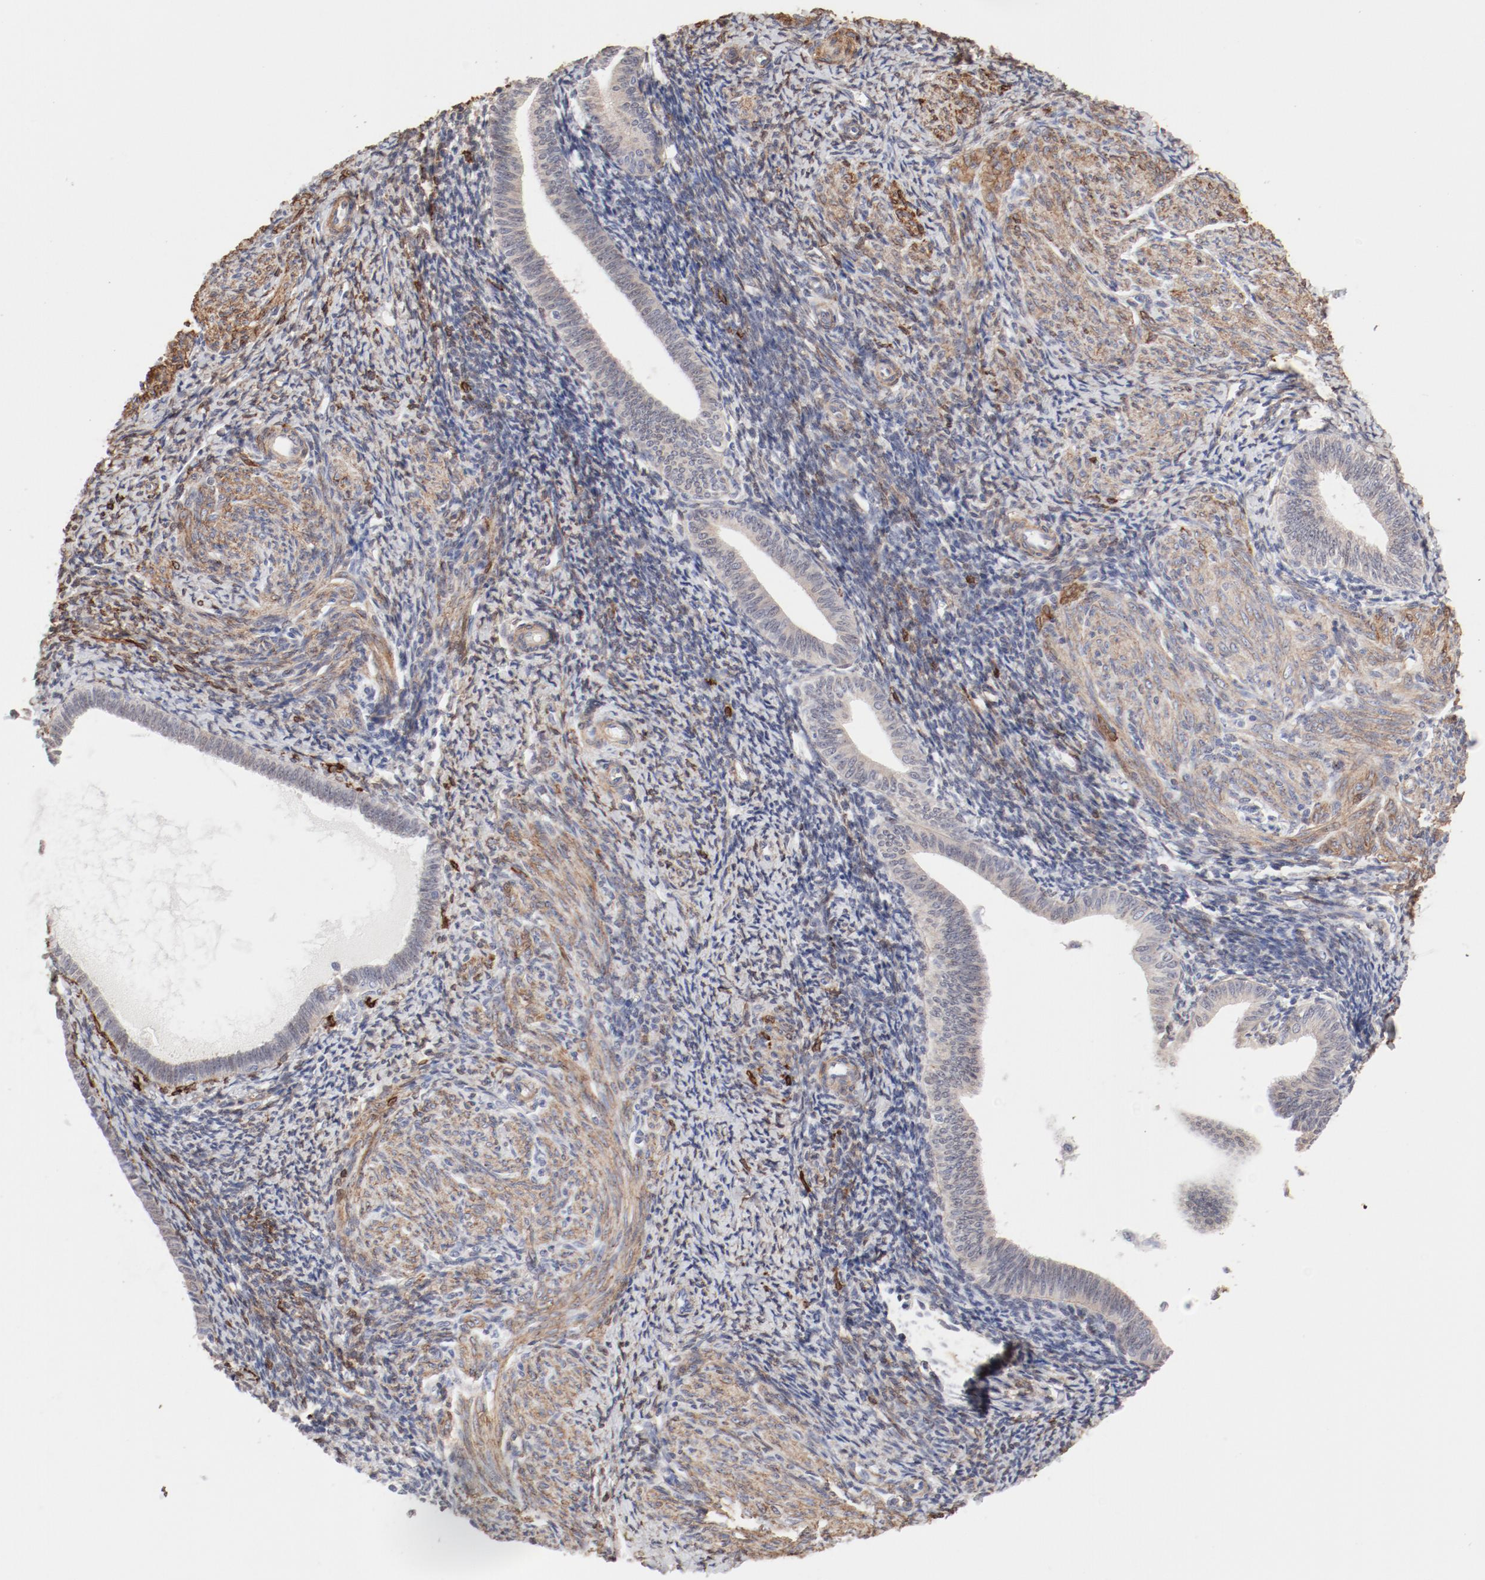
{"staining": {"intensity": "weak", "quantity": "25%-75%", "location": "cytoplasmic/membranous"}, "tissue": "endometrium", "cell_type": "Cells in endometrial stroma", "image_type": "normal", "snomed": [{"axis": "morphology", "description": "Normal tissue, NOS"}, {"axis": "topography", "description": "Endometrium"}], "caption": "DAB (3,3'-diaminobenzidine) immunohistochemical staining of normal endometrium reveals weak cytoplasmic/membranous protein staining in approximately 25%-75% of cells in endometrial stroma.", "gene": "MAGED4B", "patient": {"sex": "female", "age": 57}}